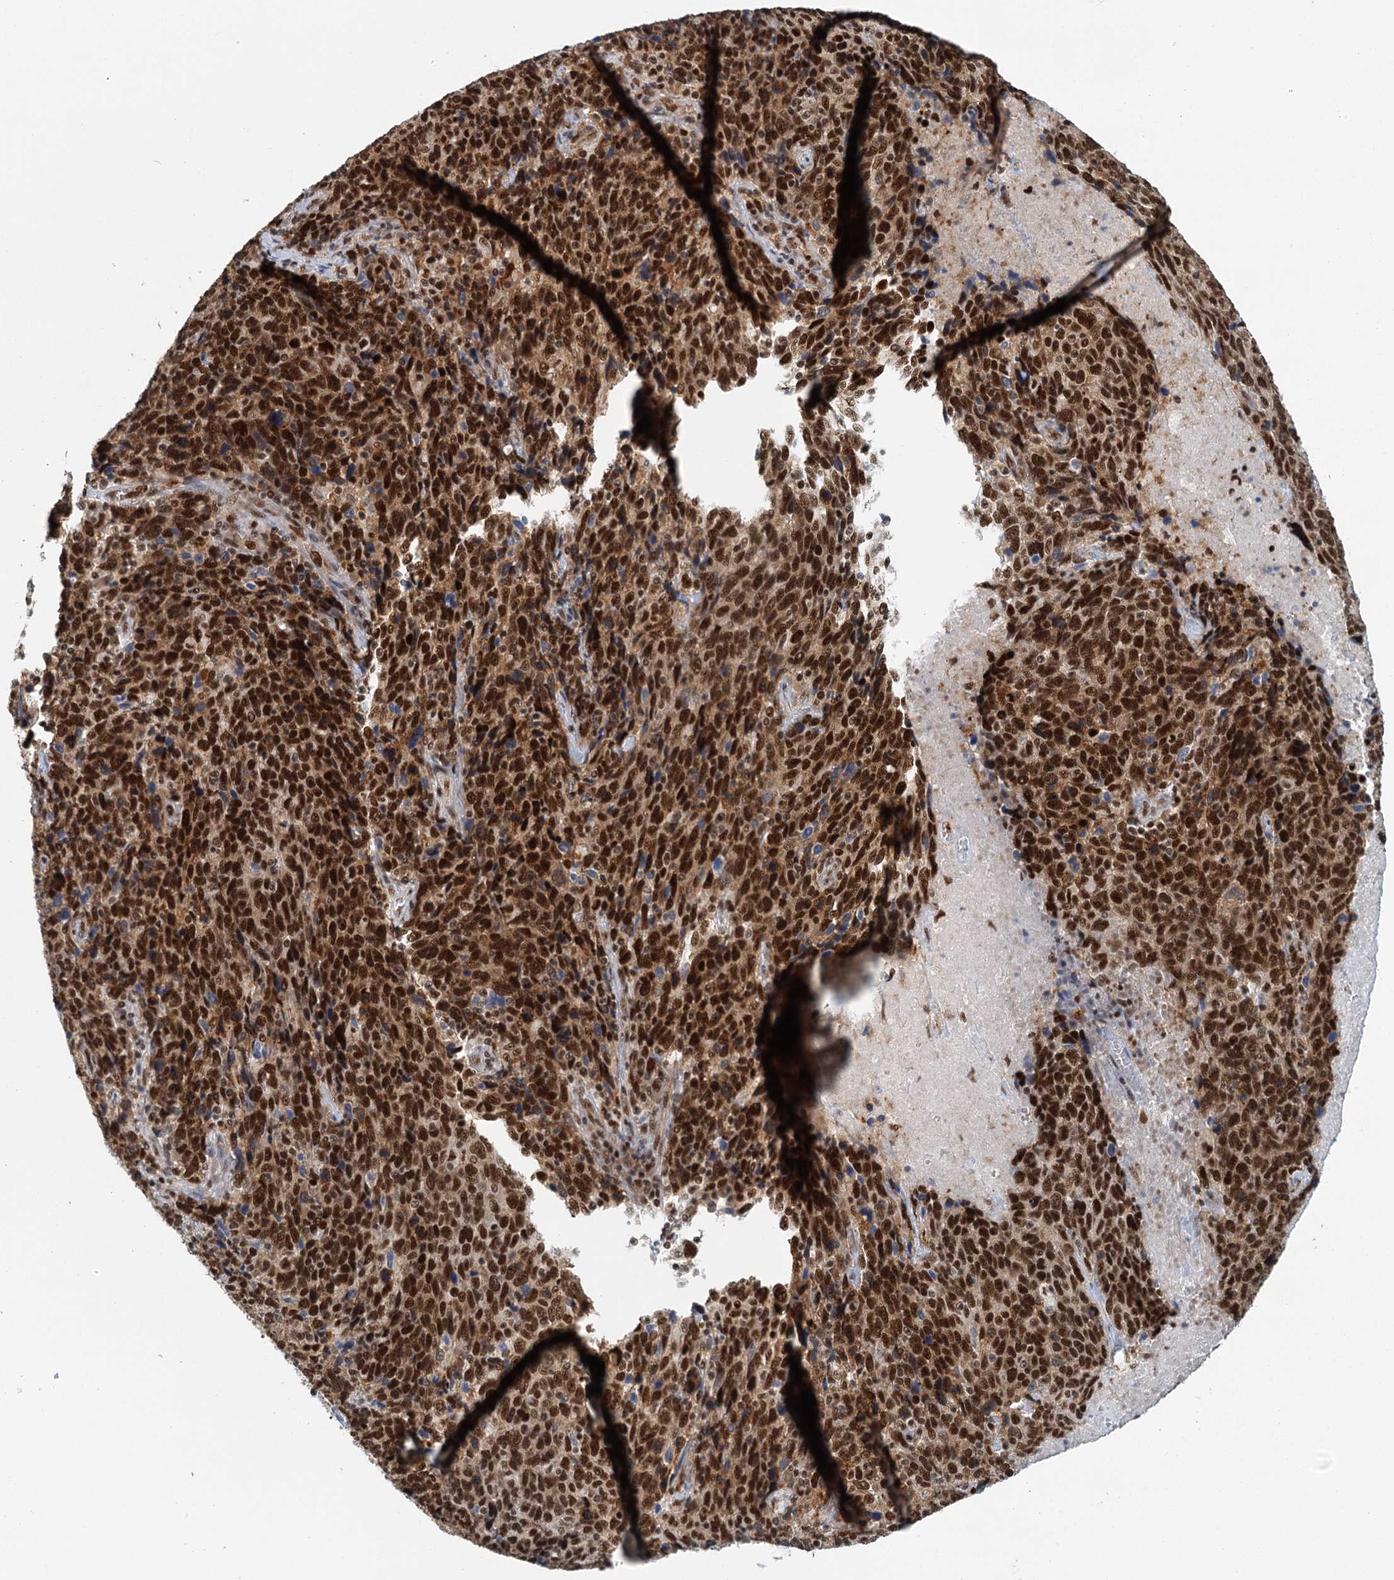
{"staining": {"intensity": "strong", "quantity": ">75%", "location": "nuclear"}, "tissue": "cervical cancer", "cell_type": "Tumor cells", "image_type": "cancer", "snomed": [{"axis": "morphology", "description": "Squamous cell carcinoma, NOS"}, {"axis": "topography", "description": "Cervix"}], "caption": "Approximately >75% of tumor cells in cervical cancer (squamous cell carcinoma) exhibit strong nuclear protein positivity as visualized by brown immunohistochemical staining.", "gene": "GPATCH11", "patient": {"sex": "female", "age": 41}}